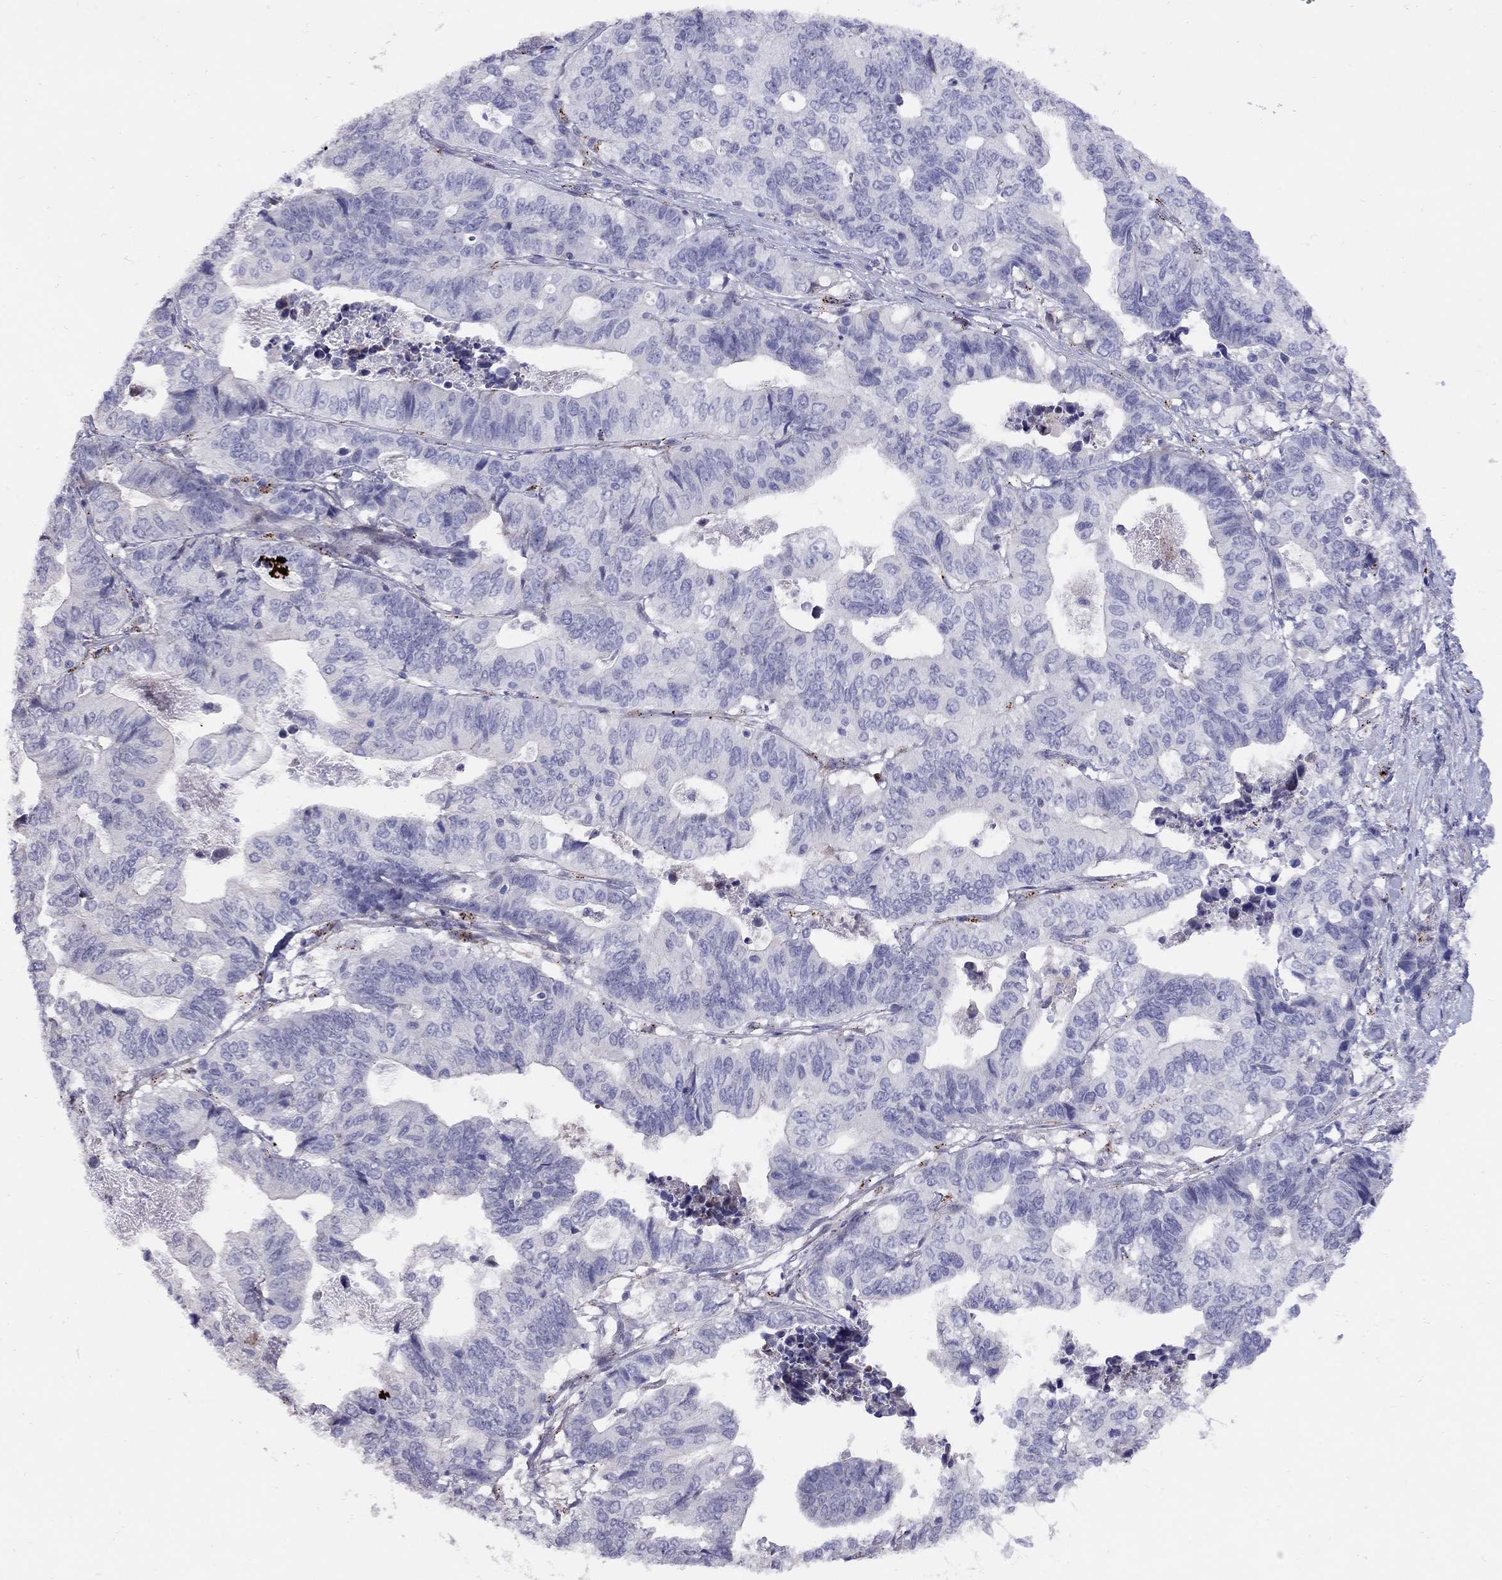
{"staining": {"intensity": "negative", "quantity": "none", "location": "none"}, "tissue": "stomach cancer", "cell_type": "Tumor cells", "image_type": "cancer", "snomed": [{"axis": "morphology", "description": "Adenocarcinoma, NOS"}, {"axis": "topography", "description": "Stomach, upper"}], "caption": "Stomach adenocarcinoma was stained to show a protein in brown. There is no significant positivity in tumor cells.", "gene": "MAGEB4", "patient": {"sex": "female", "age": 67}}